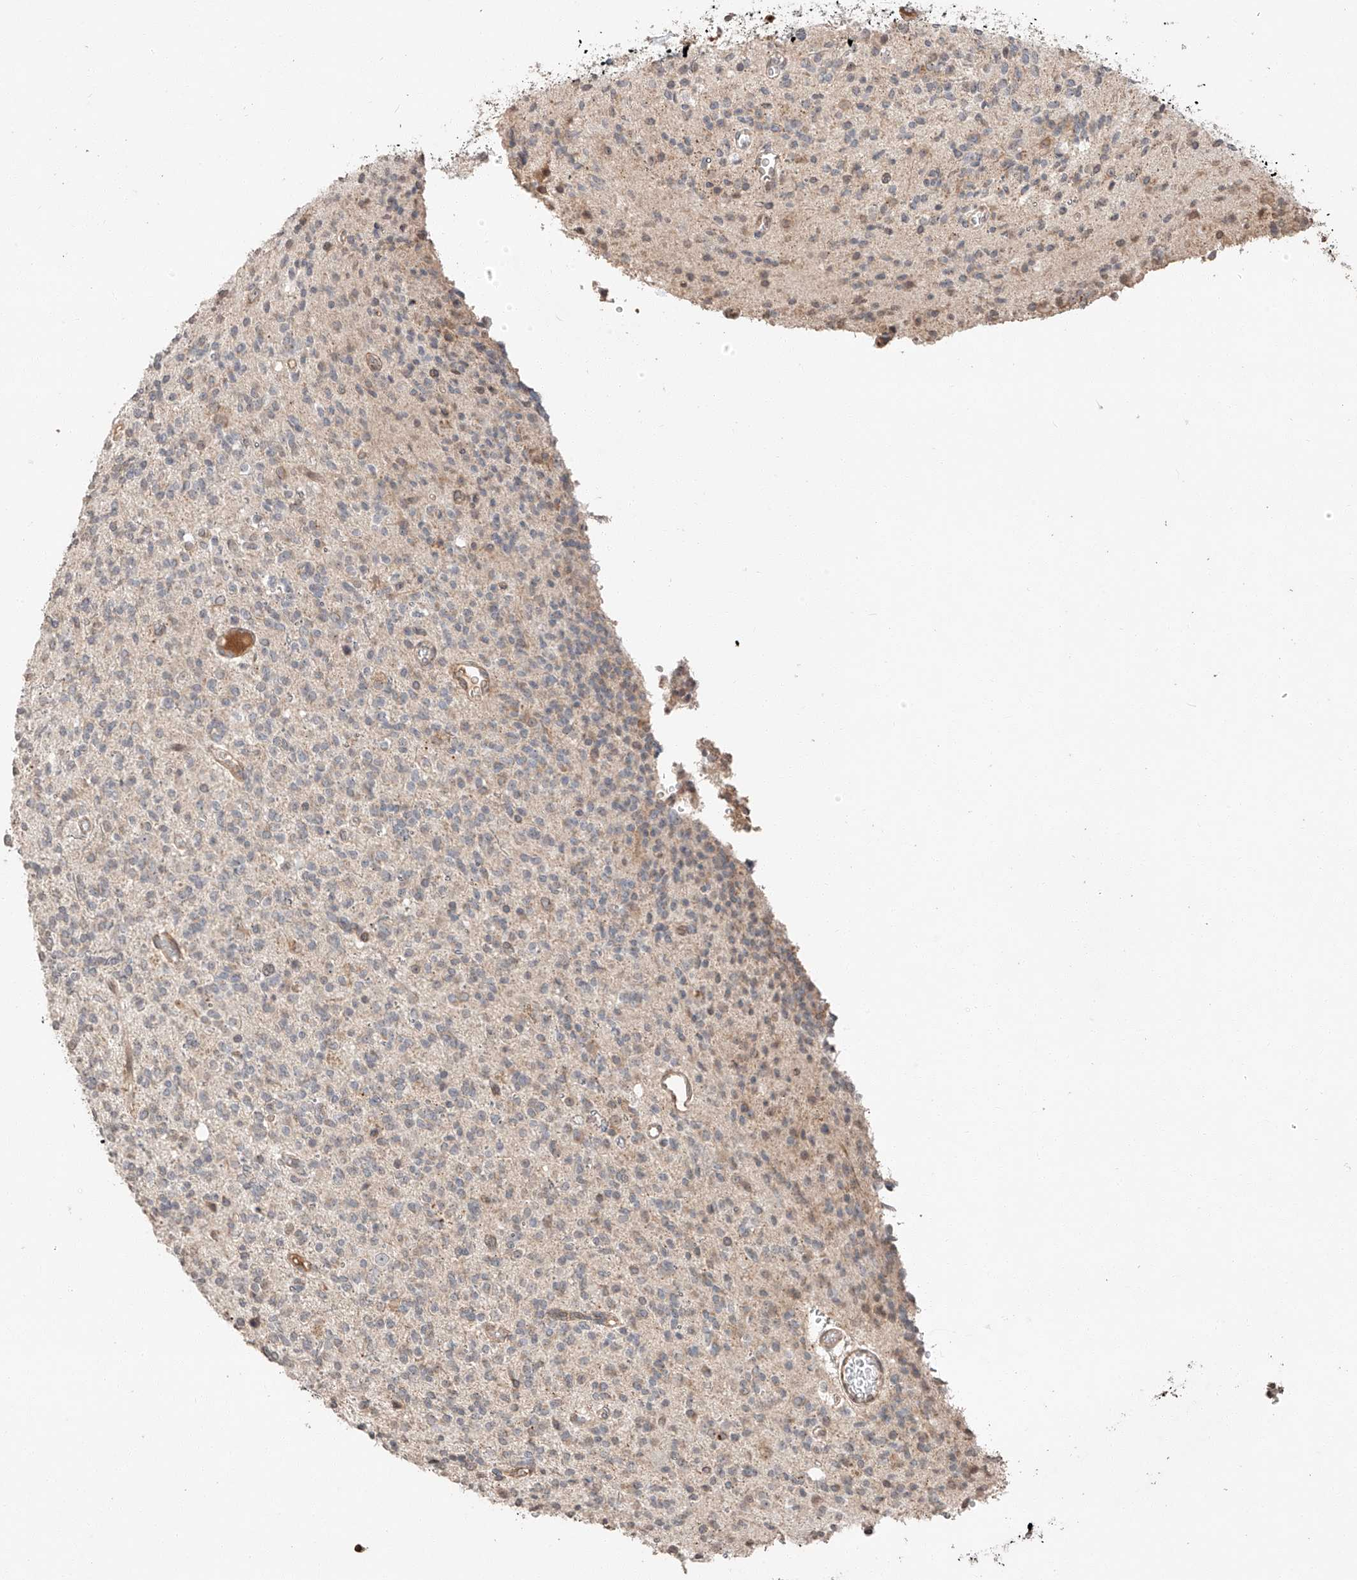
{"staining": {"intensity": "negative", "quantity": "none", "location": "none"}, "tissue": "glioma", "cell_type": "Tumor cells", "image_type": "cancer", "snomed": [{"axis": "morphology", "description": "Glioma, malignant, High grade"}, {"axis": "topography", "description": "Brain"}], "caption": "Immunohistochemical staining of human glioma shows no significant positivity in tumor cells.", "gene": "ARHGAP33", "patient": {"sex": "male", "age": 34}}